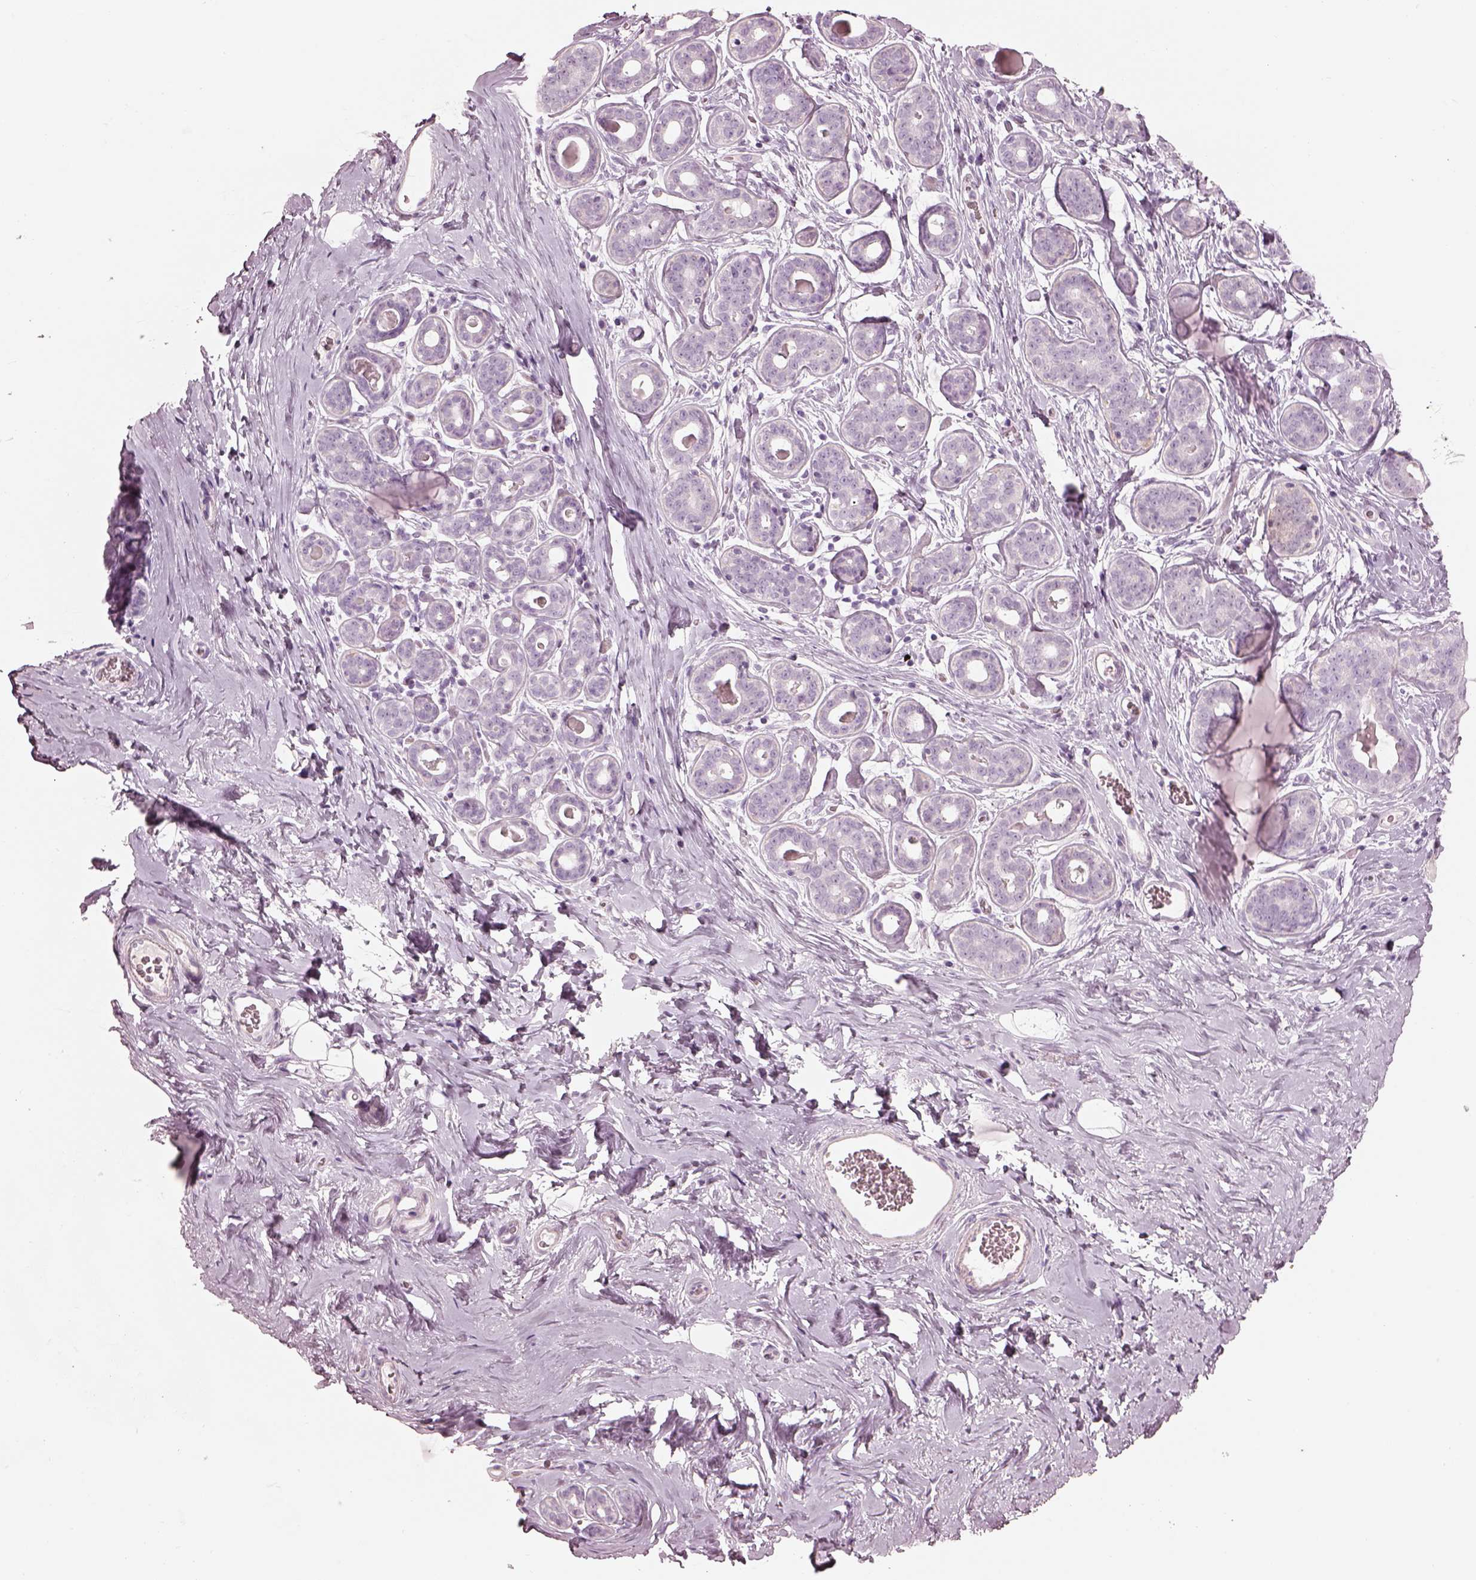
{"staining": {"intensity": "negative", "quantity": "none", "location": "none"}, "tissue": "breast", "cell_type": "Adipocytes", "image_type": "normal", "snomed": [{"axis": "morphology", "description": "Normal tissue, NOS"}, {"axis": "topography", "description": "Skin"}, {"axis": "topography", "description": "Breast"}], "caption": "Immunohistochemistry photomicrograph of benign human breast stained for a protein (brown), which shows no staining in adipocytes.", "gene": "RSPH9", "patient": {"sex": "female", "age": 43}}